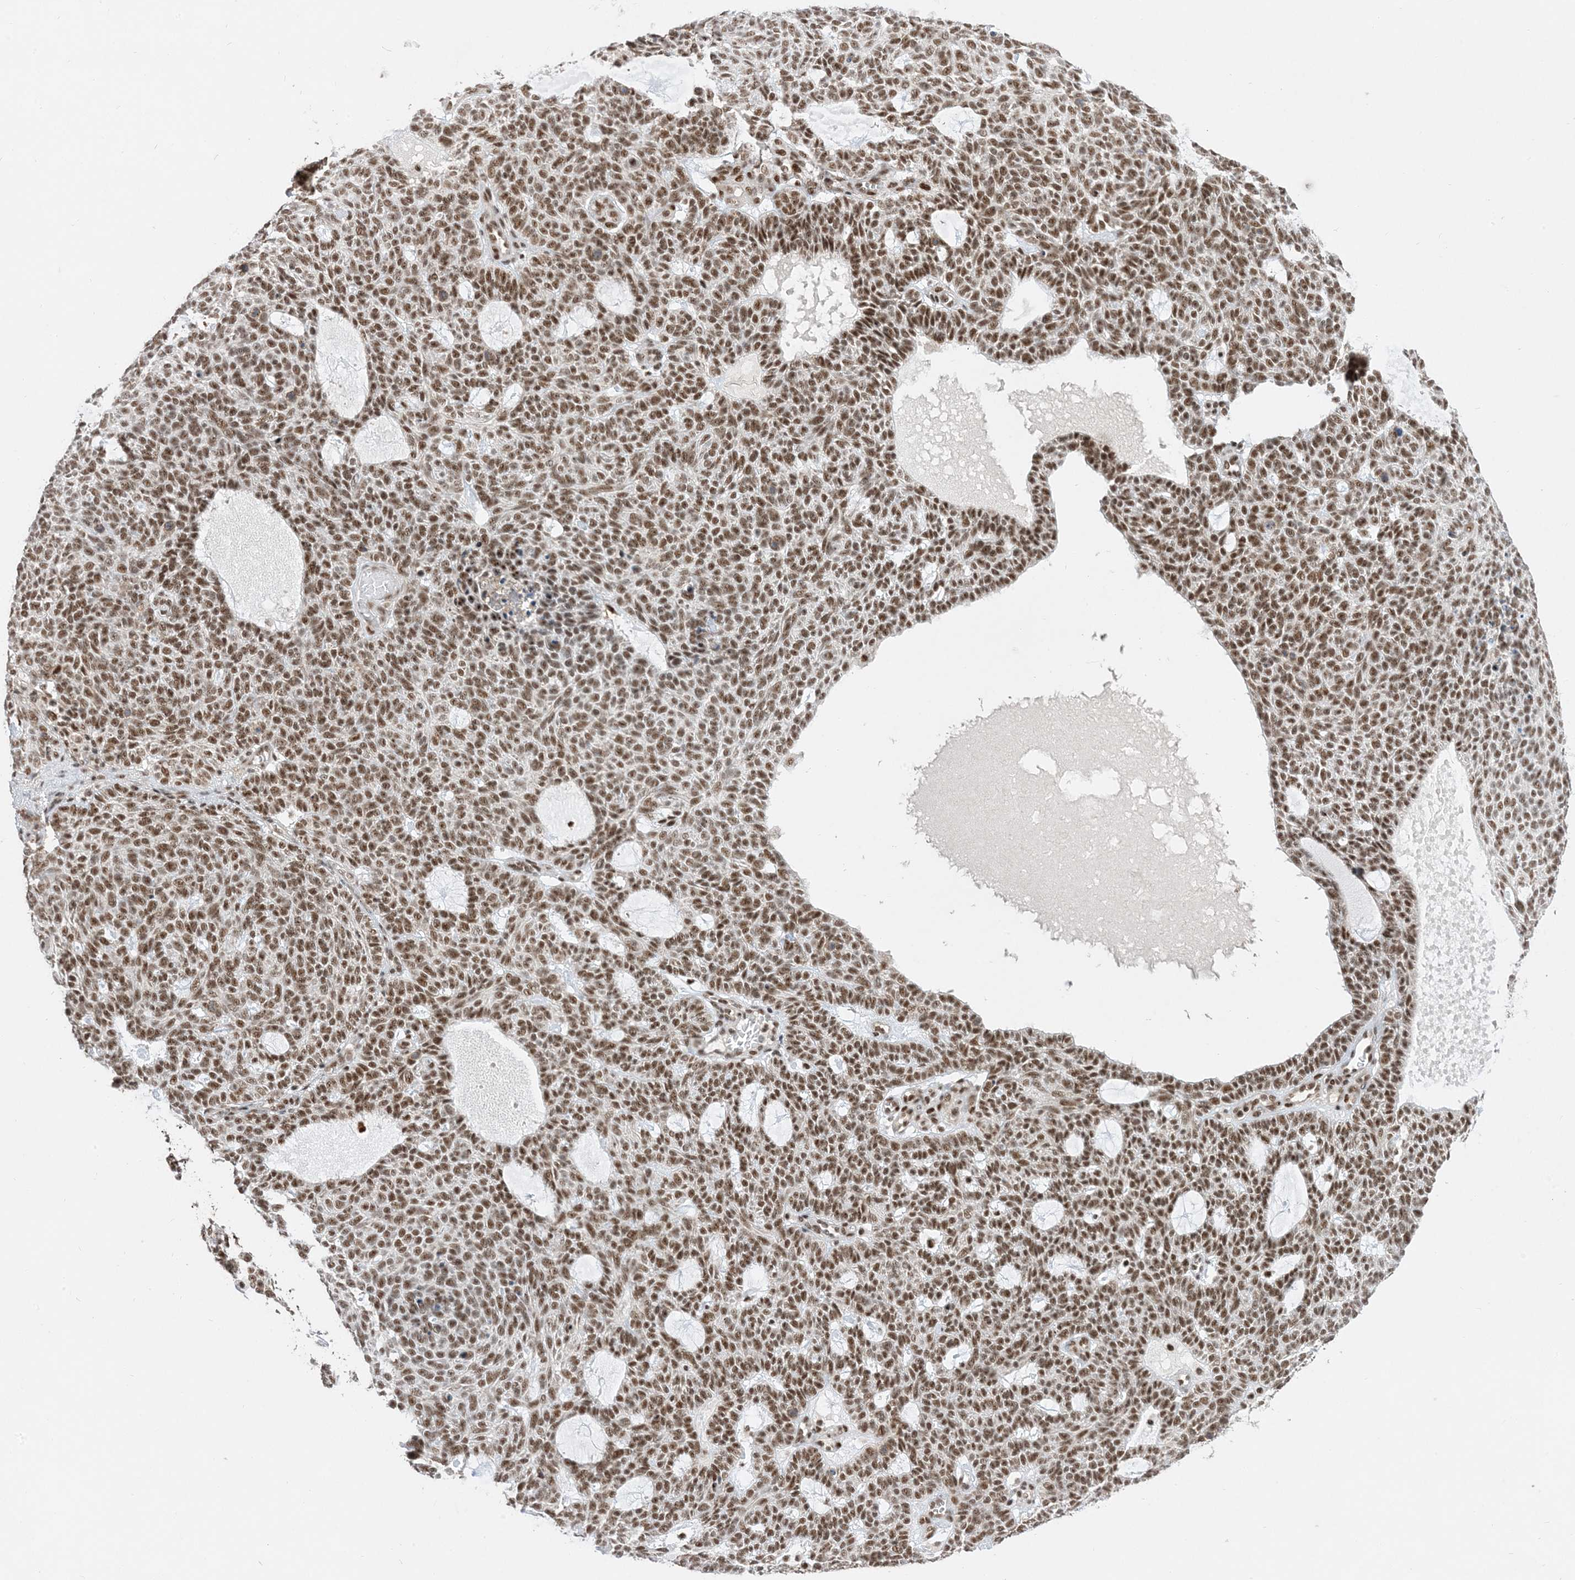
{"staining": {"intensity": "moderate", "quantity": ">75%", "location": "nuclear"}, "tissue": "skin cancer", "cell_type": "Tumor cells", "image_type": "cancer", "snomed": [{"axis": "morphology", "description": "Squamous cell carcinoma, NOS"}, {"axis": "topography", "description": "Skin"}], "caption": "IHC histopathology image of human skin cancer (squamous cell carcinoma) stained for a protein (brown), which demonstrates medium levels of moderate nuclear staining in approximately >75% of tumor cells.", "gene": "SF3A3", "patient": {"sex": "female", "age": 90}}